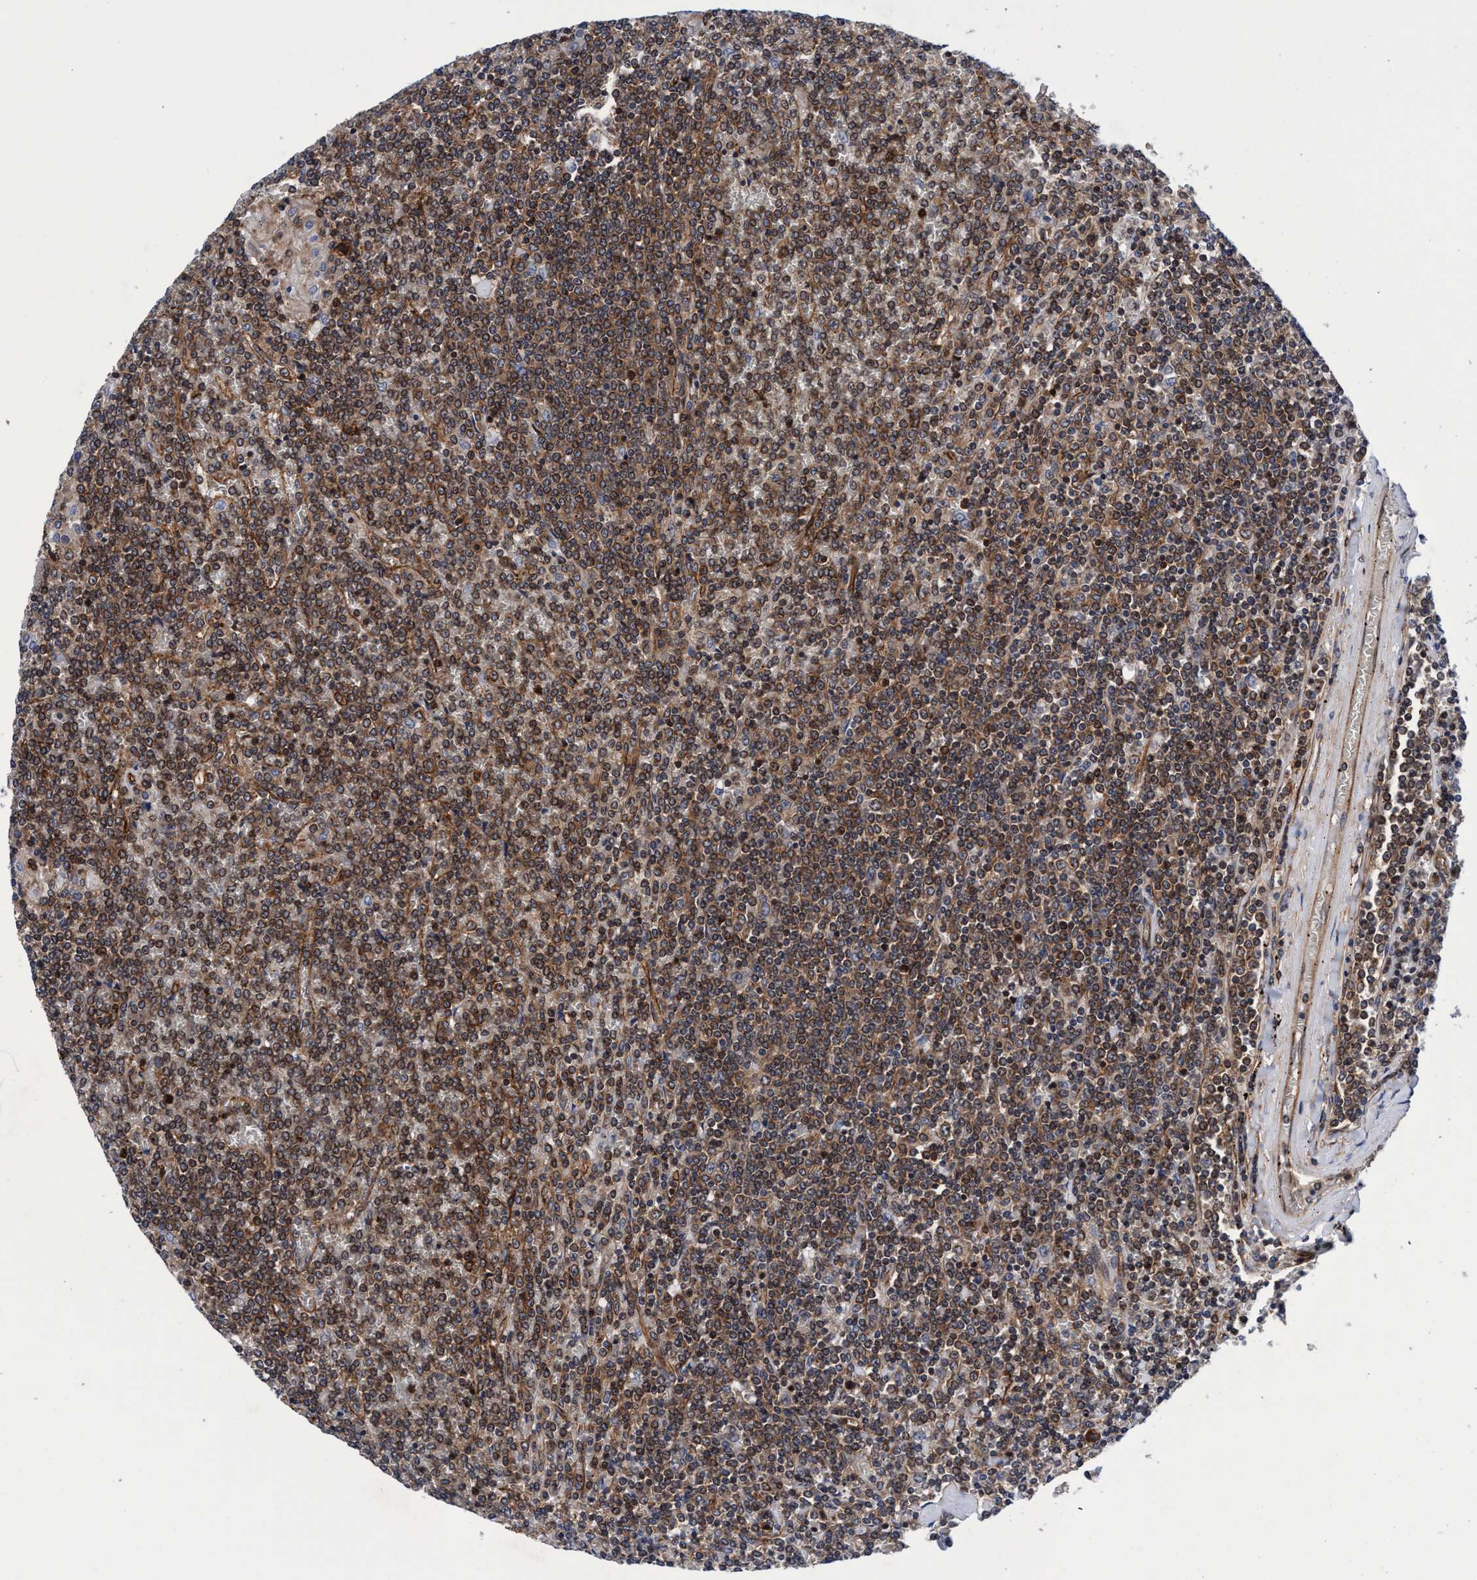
{"staining": {"intensity": "strong", "quantity": ">75%", "location": "cytoplasmic/membranous"}, "tissue": "lymphoma", "cell_type": "Tumor cells", "image_type": "cancer", "snomed": [{"axis": "morphology", "description": "Malignant lymphoma, non-Hodgkin's type, Low grade"}, {"axis": "topography", "description": "Spleen"}], "caption": "Approximately >75% of tumor cells in human lymphoma demonstrate strong cytoplasmic/membranous protein staining as visualized by brown immunohistochemical staining.", "gene": "MCM3AP", "patient": {"sex": "female", "age": 19}}